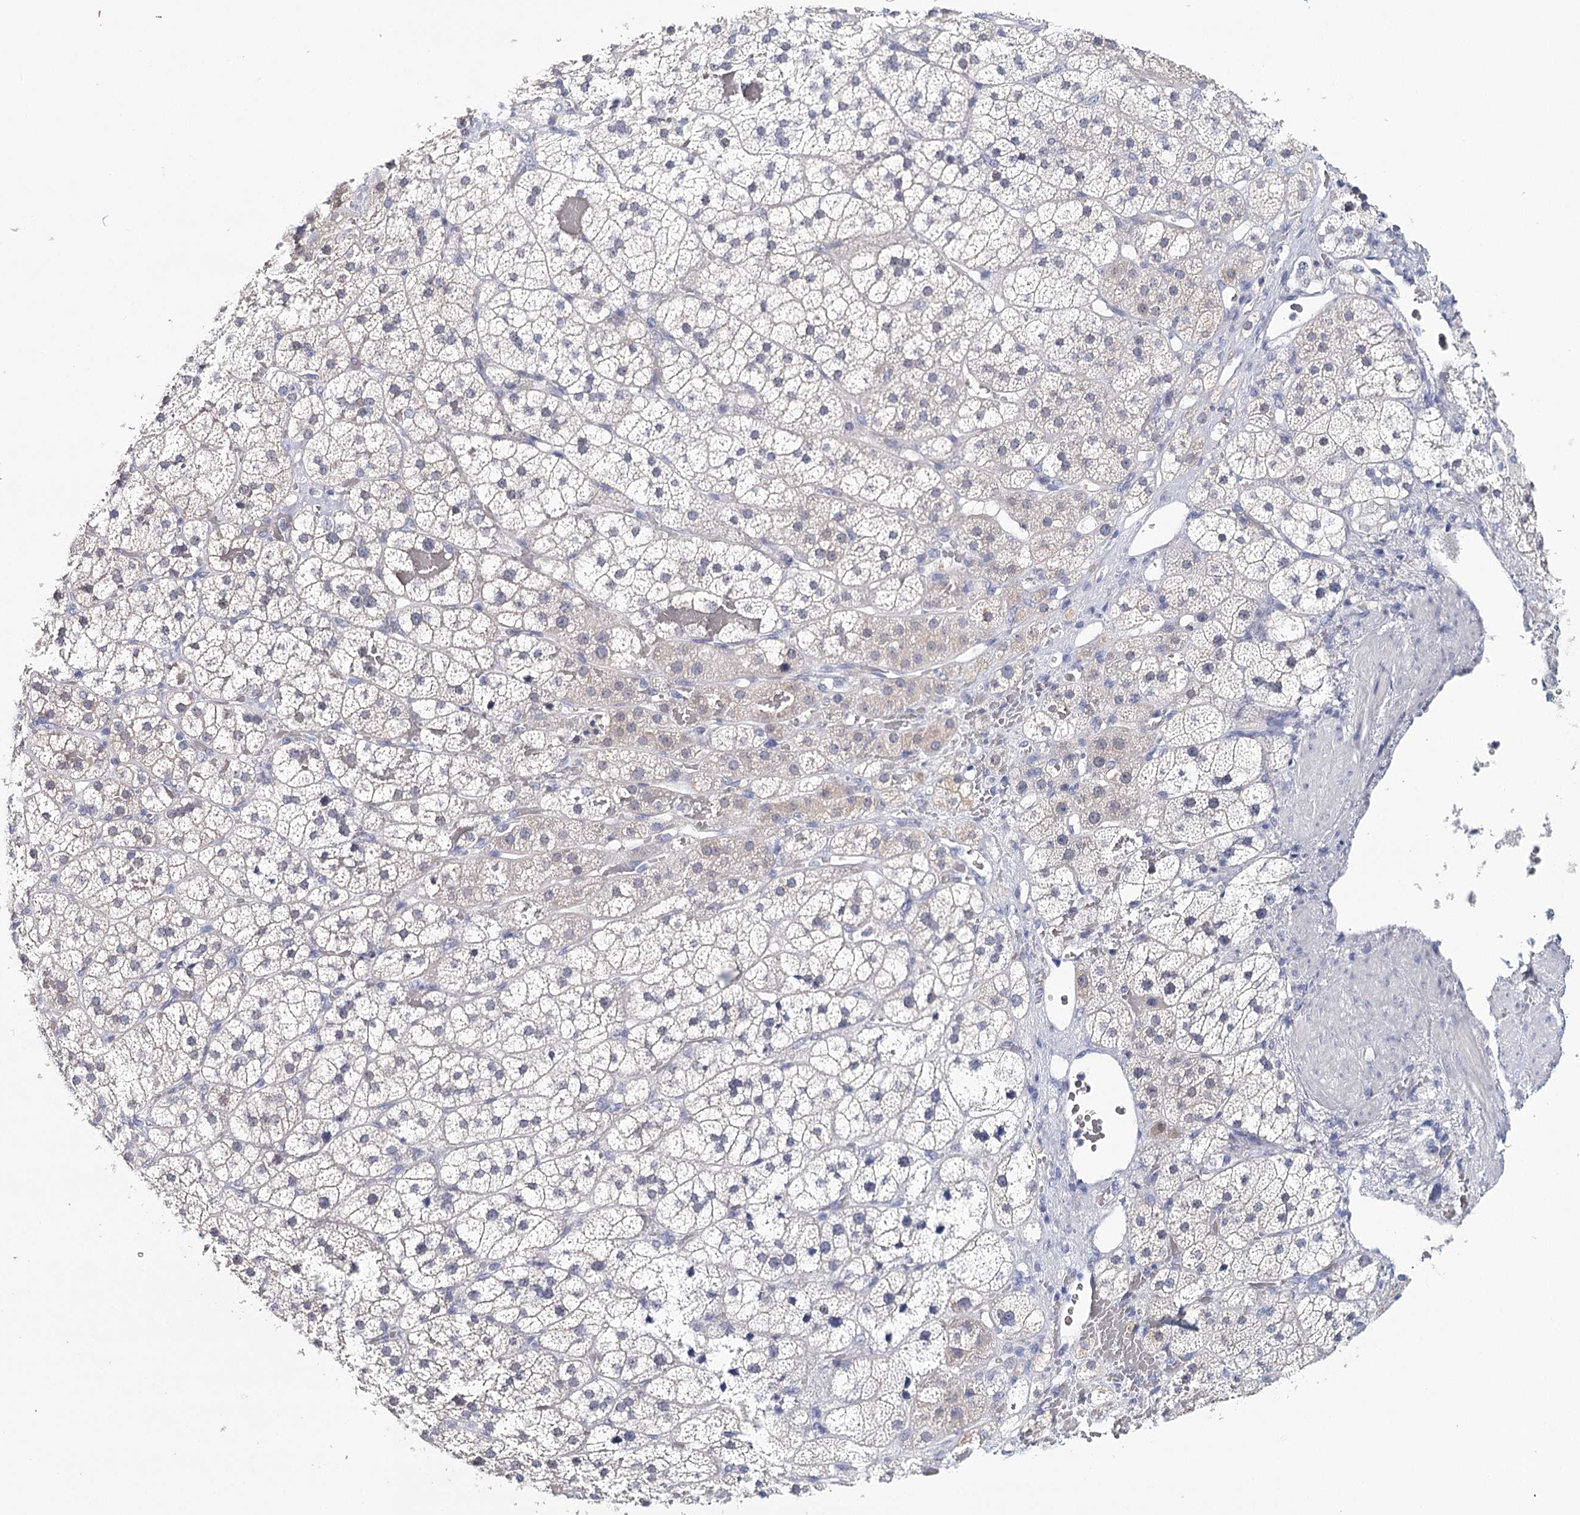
{"staining": {"intensity": "weak", "quantity": "<25%", "location": "cytoplasmic/membranous"}, "tissue": "adrenal gland", "cell_type": "Glandular cells", "image_type": "normal", "snomed": [{"axis": "morphology", "description": "Normal tissue, NOS"}, {"axis": "topography", "description": "Adrenal gland"}], "caption": "Immunohistochemistry (IHC) image of unremarkable adrenal gland stained for a protein (brown), which demonstrates no positivity in glandular cells.", "gene": "HSPA4L", "patient": {"sex": "female", "age": 44}}